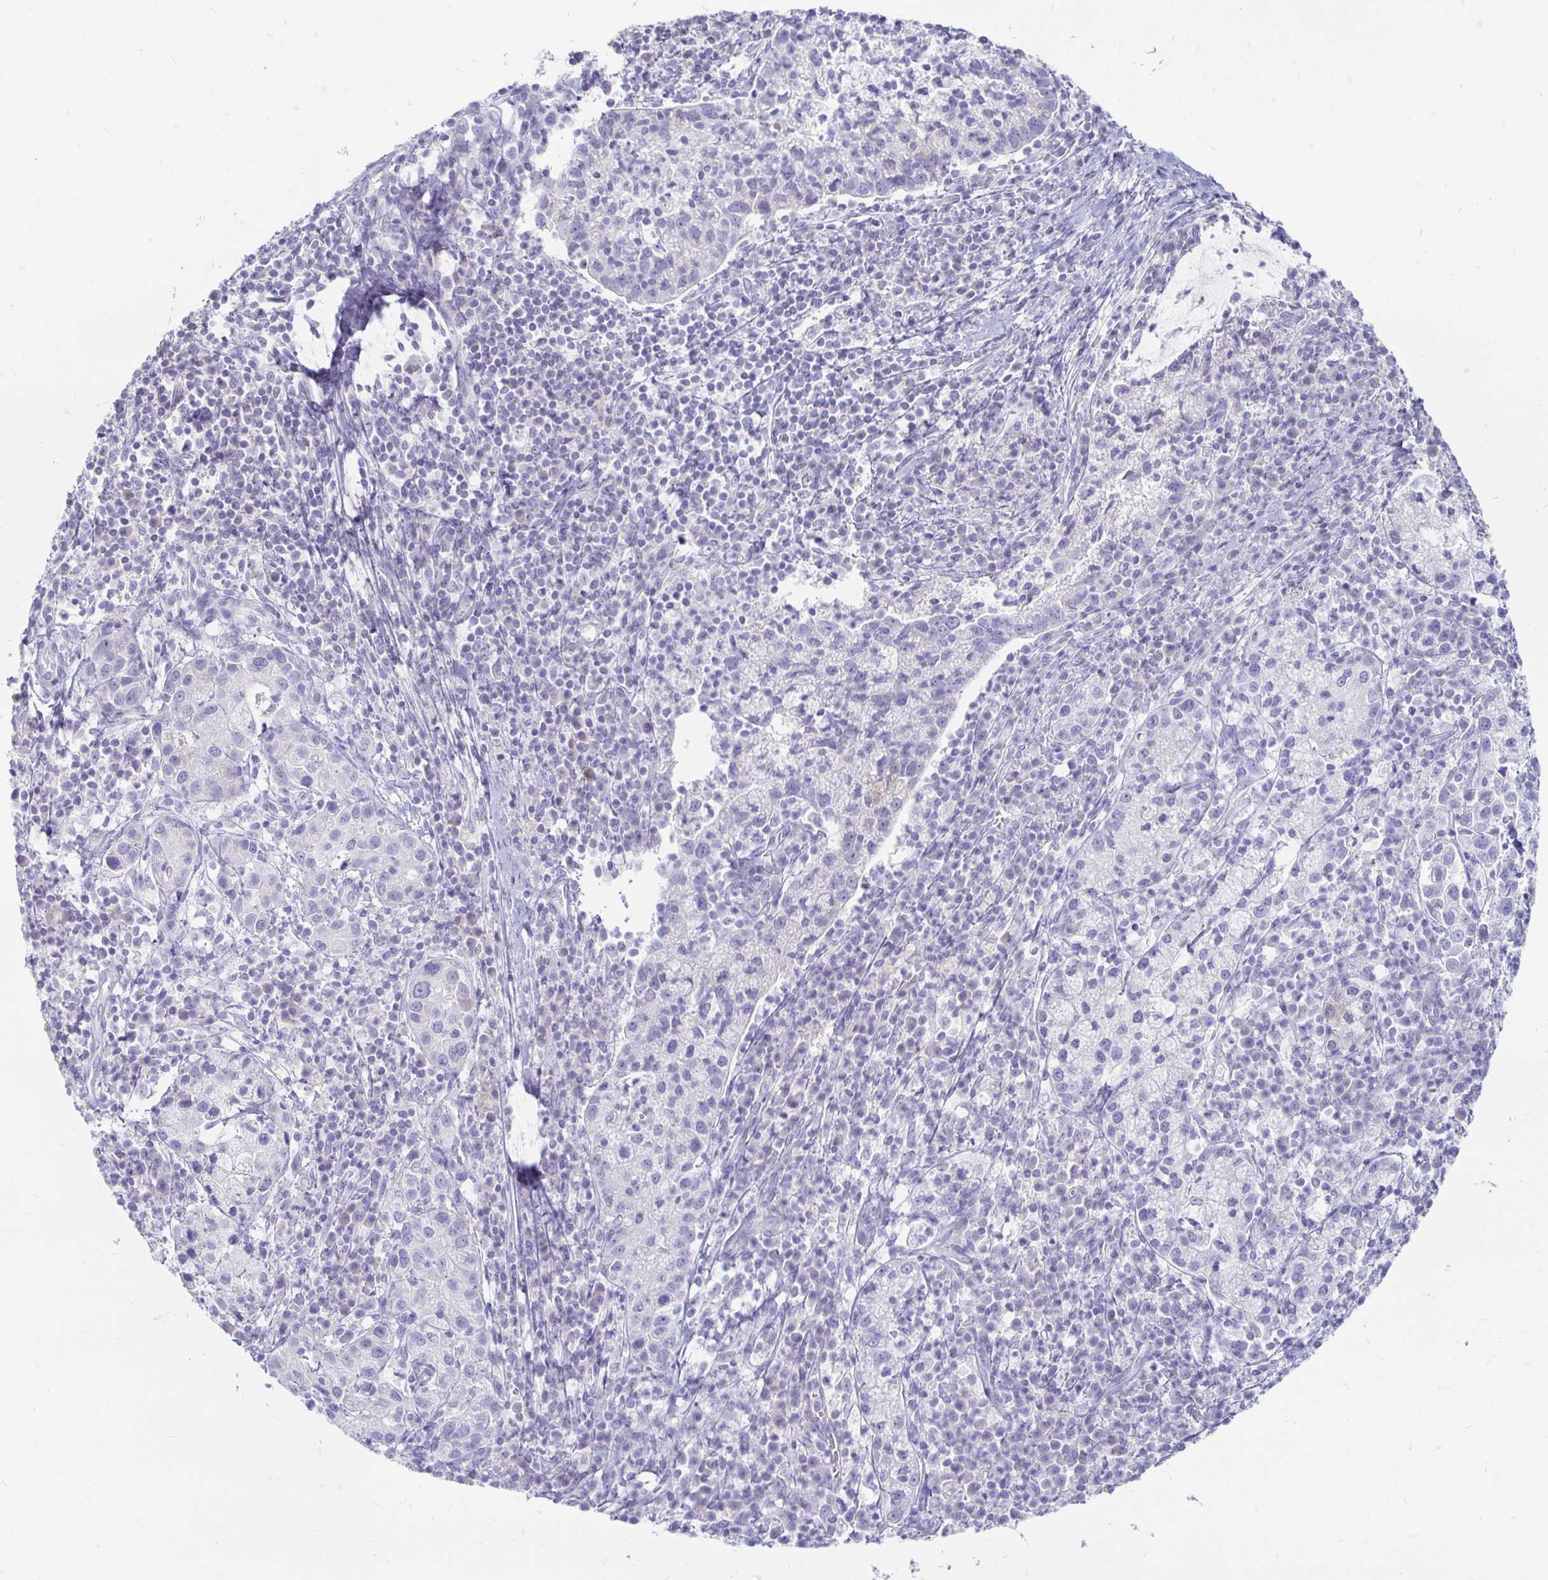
{"staining": {"intensity": "negative", "quantity": "none", "location": "none"}, "tissue": "cervical cancer", "cell_type": "Tumor cells", "image_type": "cancer", "snomed": [{"axis": "morphology", "description": "Normal tissue, NOS"}, {"axis": "morphology", "description": "Adenocarcinoma, NOS"}, {"axis": "topography", "description": "Cervix"}], "caption": "The histopathology image displays no significant positivity in tumor cells of adenocarcinoma (cervical). The staining is performed using DAB brown chromogen with nuclei counter-stained in using hematoxylin.", "gene": "PEG10", "patient": {"sex": "female", "age": 44}}